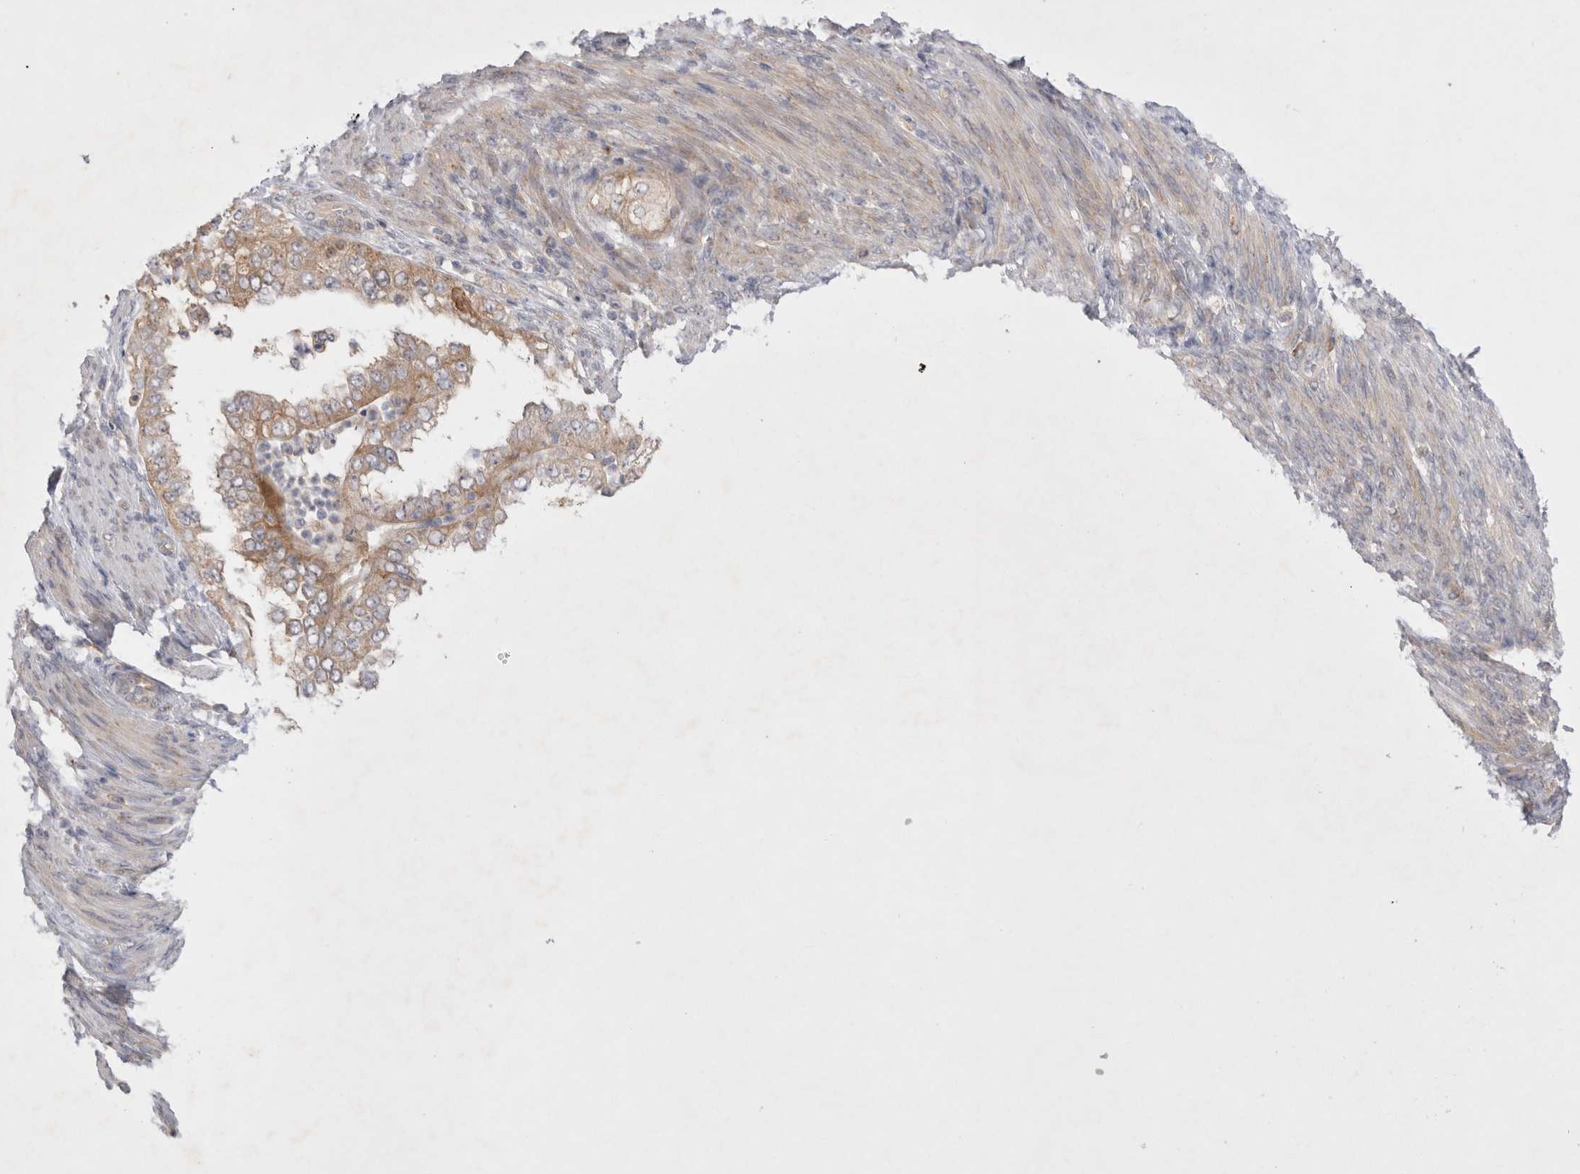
{"staining": {"intensity": "moderate", "quantity": ">75%", "location": "cytoplasmic/membranous"}, "tissue": "endometrial cancer", "cell_type": "Tumor cells", "image_type": "cancer", "snomed": [{"axis": "morphology", "description": "Adenocarcinoma, NOS"}, {"axis": "topography", "description": "Endometrium"}], "caption": "Tumor cells reveal medium levels of moderate cytoplasmic/membranous expression in about >75% of cells in endometrial adenocarcinoma.", "gene": "NPC1", "patient": {"sex": "female", "age": 85}}